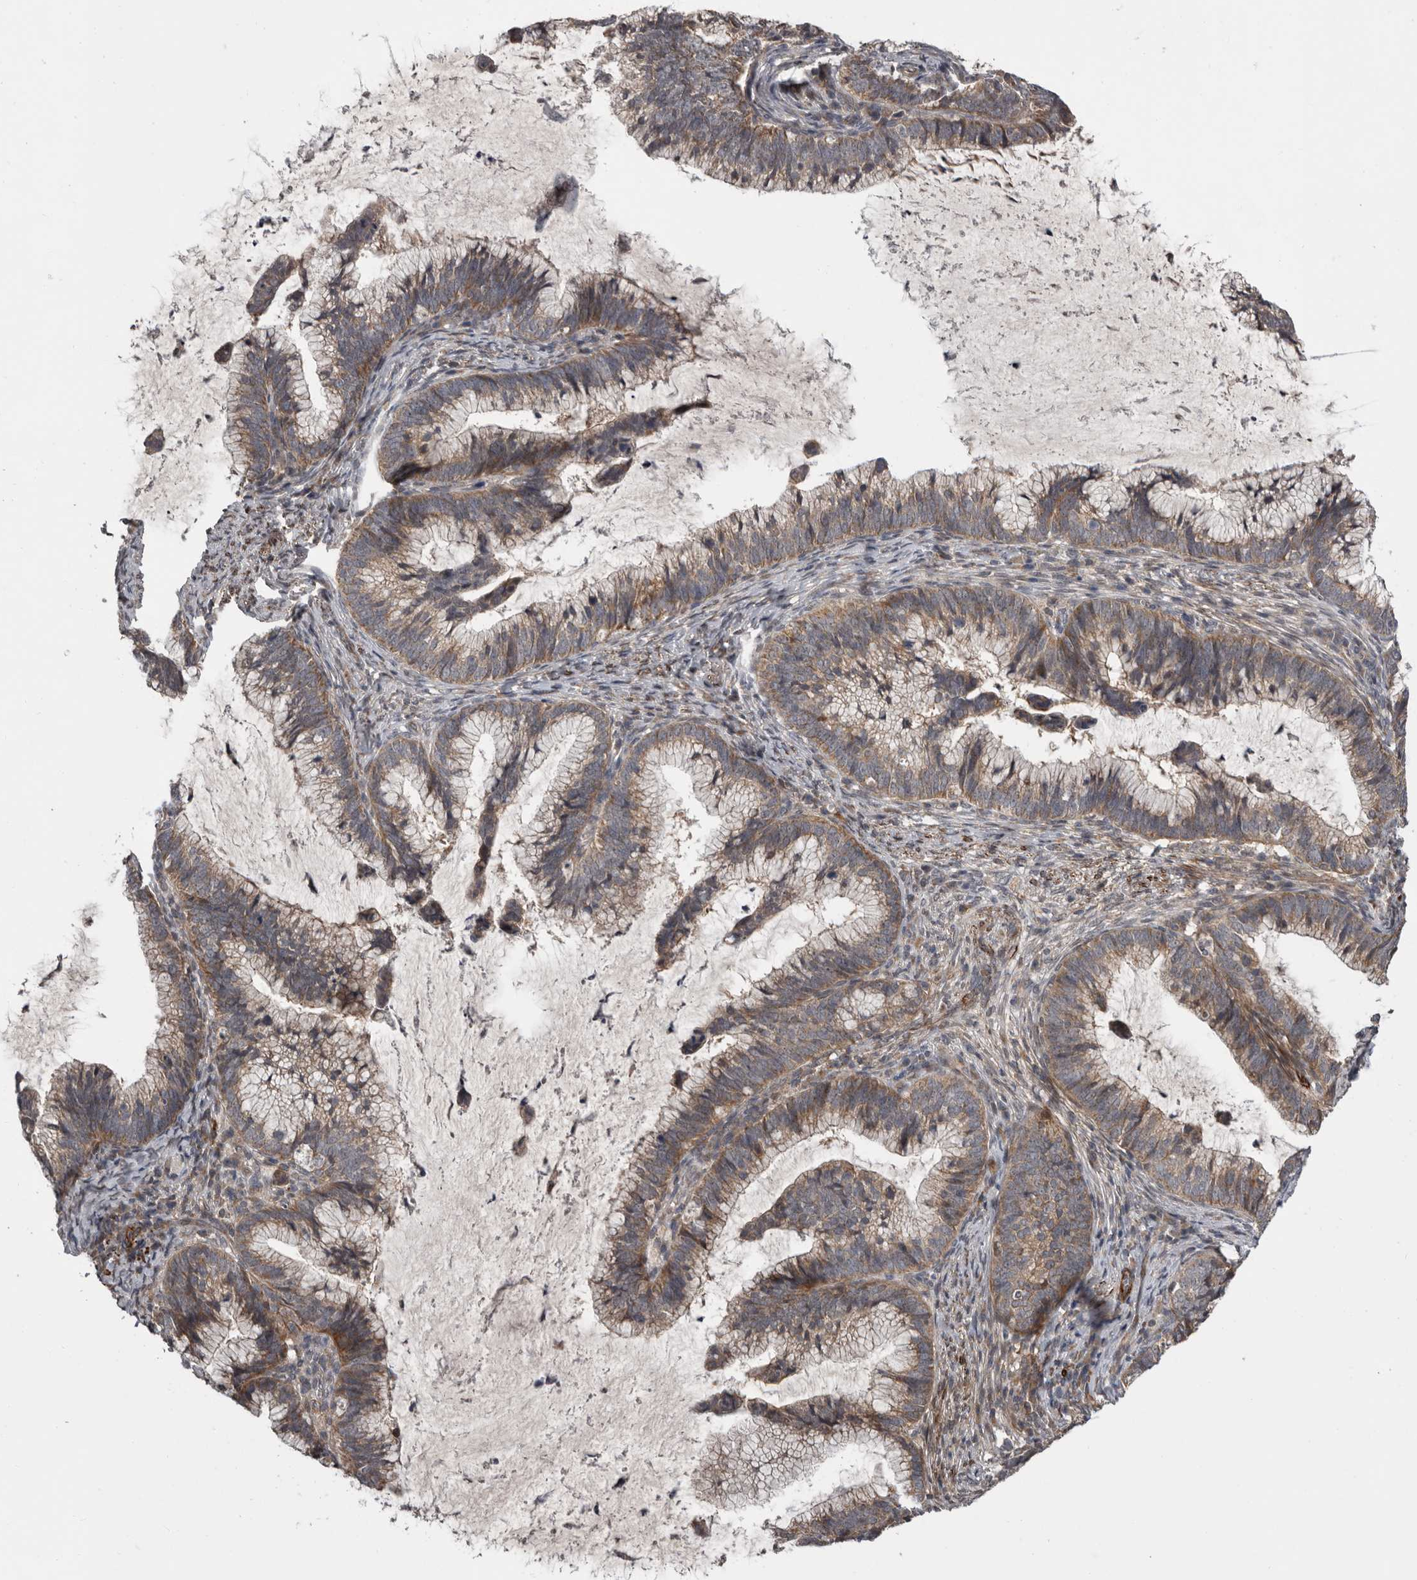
{"staining": {"intensity": "weak", "quantity": ">75%", "location": "cytoplasmic/membranous"}, "tissue": "cervical cancer", "cell_type": "Tumor cells", "image_type": "cancer", "snomed": [{"axis": "morphology", "description": "Adenocarcinoma, NOS"}, {"axis": "topography", "description": "Cervix"}], "caption": "Brown immunohistochemical staining in cervical cancer (adenocarcinoma) demonstrates weak cytoplasmic/membranous positivity in about >75% of tumor cells.", "gene": "FGFR4", "patient": {"sex": "female", "age": 36}}